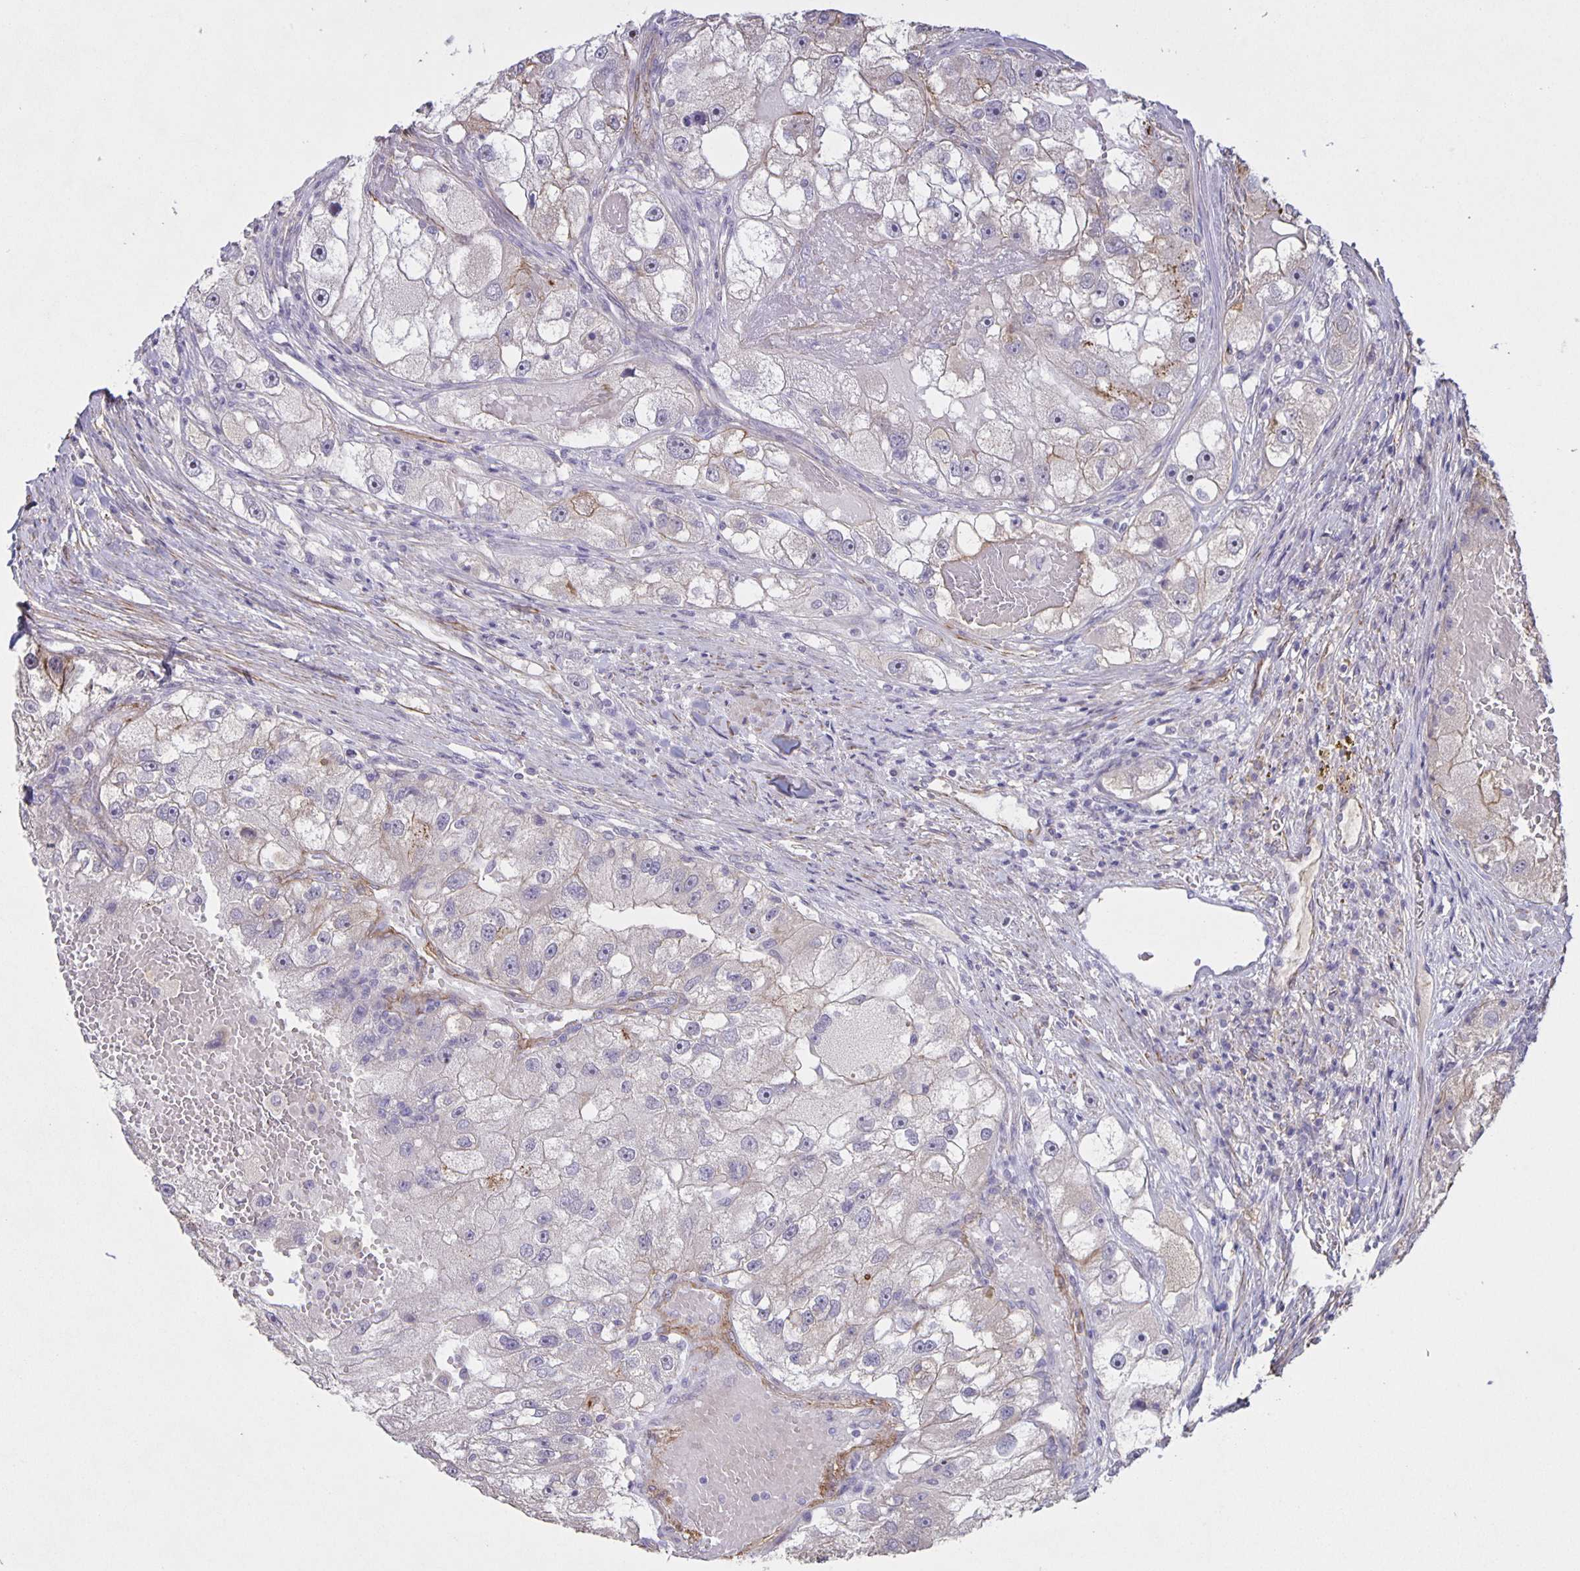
{"staining": {"intensity": "weak", "quantity": "<25%", "location": "cytoplasmic/membranous"}, "tissue": "renal cancer", "cell_type": "Tumor cells", "image_type": "cancer", "snomed": [{"axis": "morphology", "description": "Adenocarcinoma, NOS"}, {"axis": "topography", "description": "Kidney"}], "caption": "This is an immunohistochemistry histopathology image of adenocarcinoma (renal). There is no staining in tumor cells.", "gene": "SRCIN1", "patient": {"sex": "male", "age": 63}}